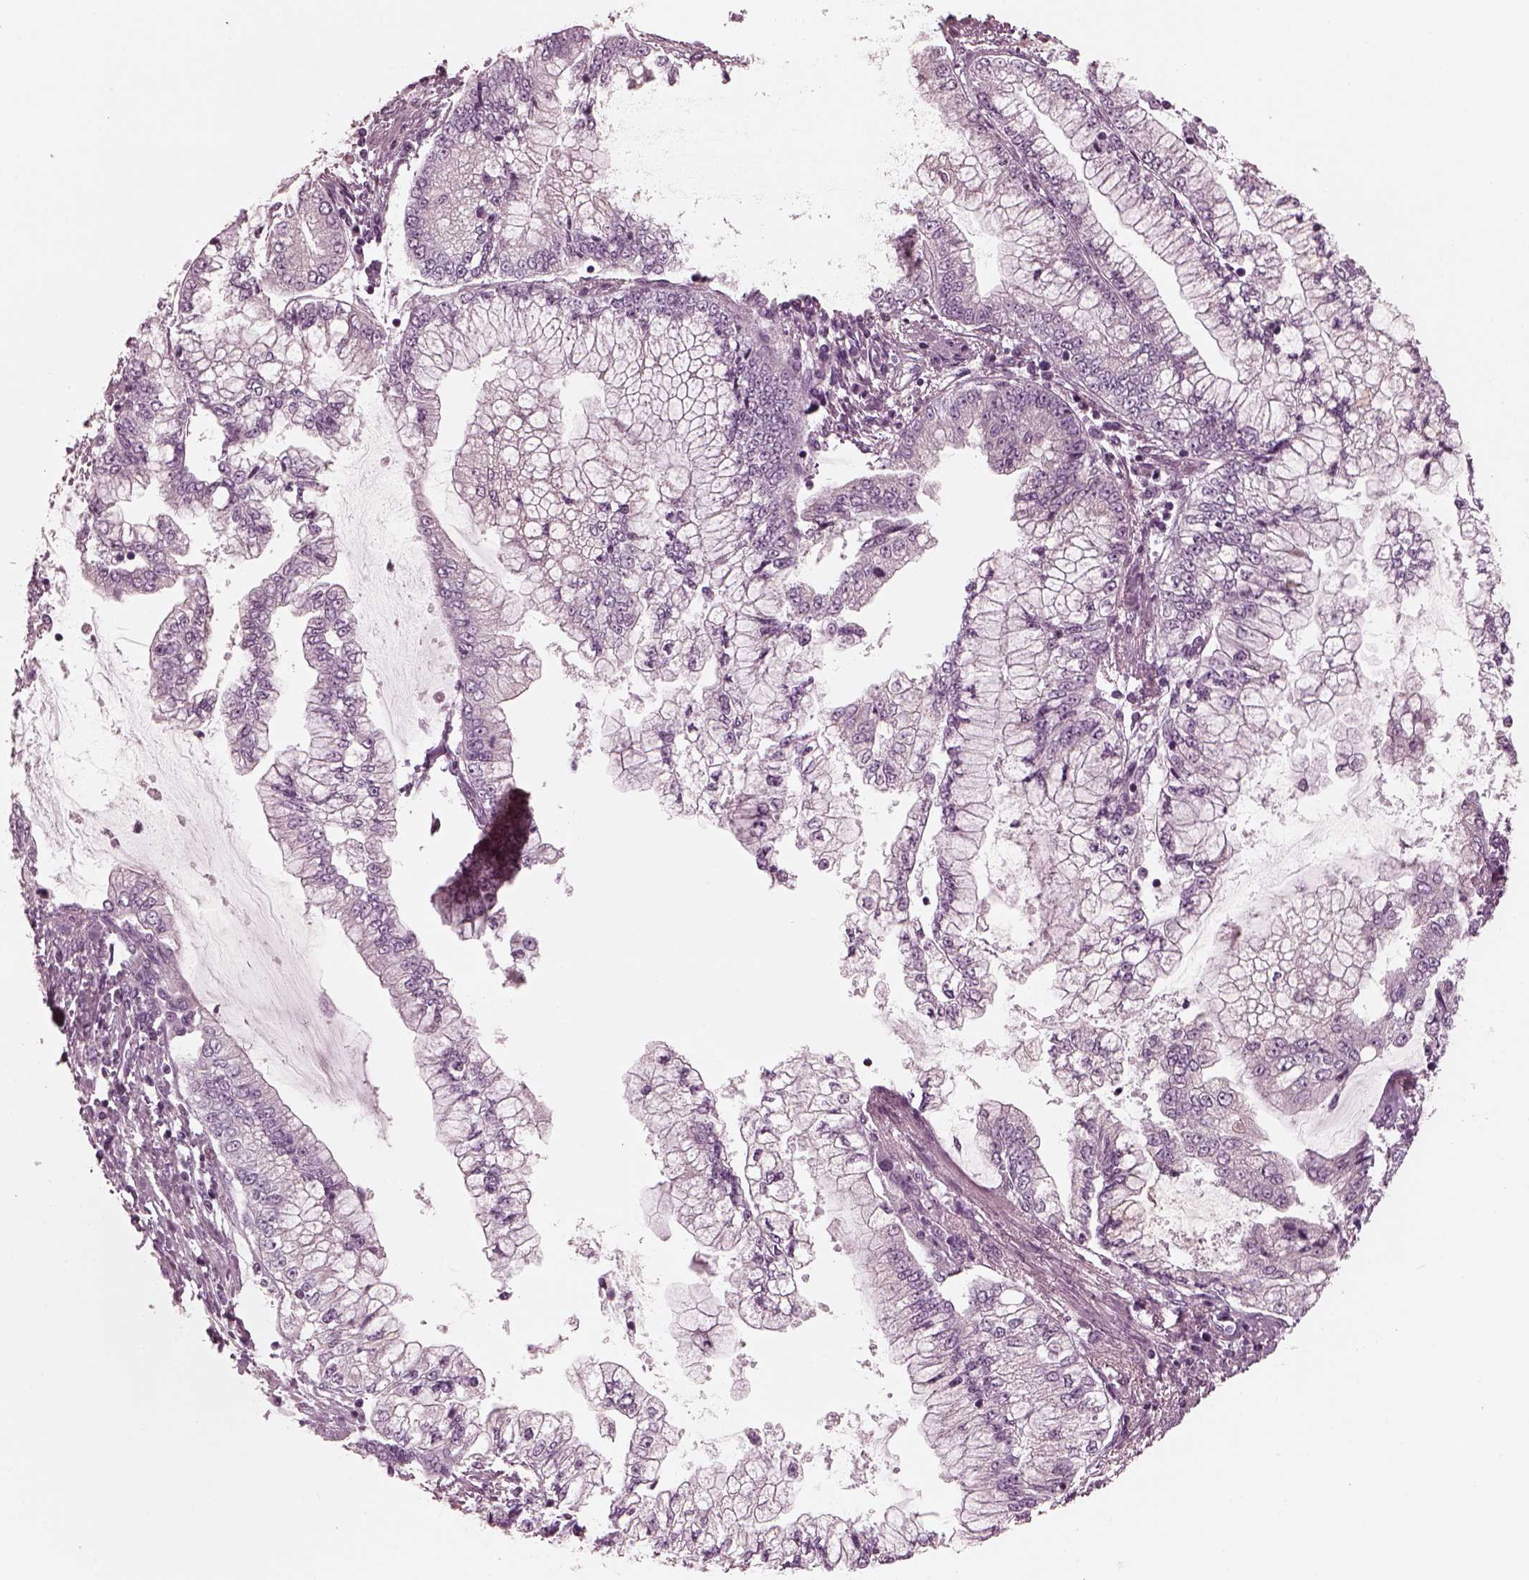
{"staining": {"intensity": "negative", "quantity": "none", "location": "none"}, "tissue": "stomach cancer", "cell_type": "Tumor cells", "image_type": "cancer", "snomed": [{"axis": "morphology", "description": "Adenocarcinoma, NOS"}, {"axis": "topography", "description": "Stomach, upper"}], "caption": "The immunohistochemistry histopathology image has no significant expression in tumor cells of stomach adenocarcinoma tissue.", "gene": "KIF6", "patient": {"sex": "female", "age": 74}}